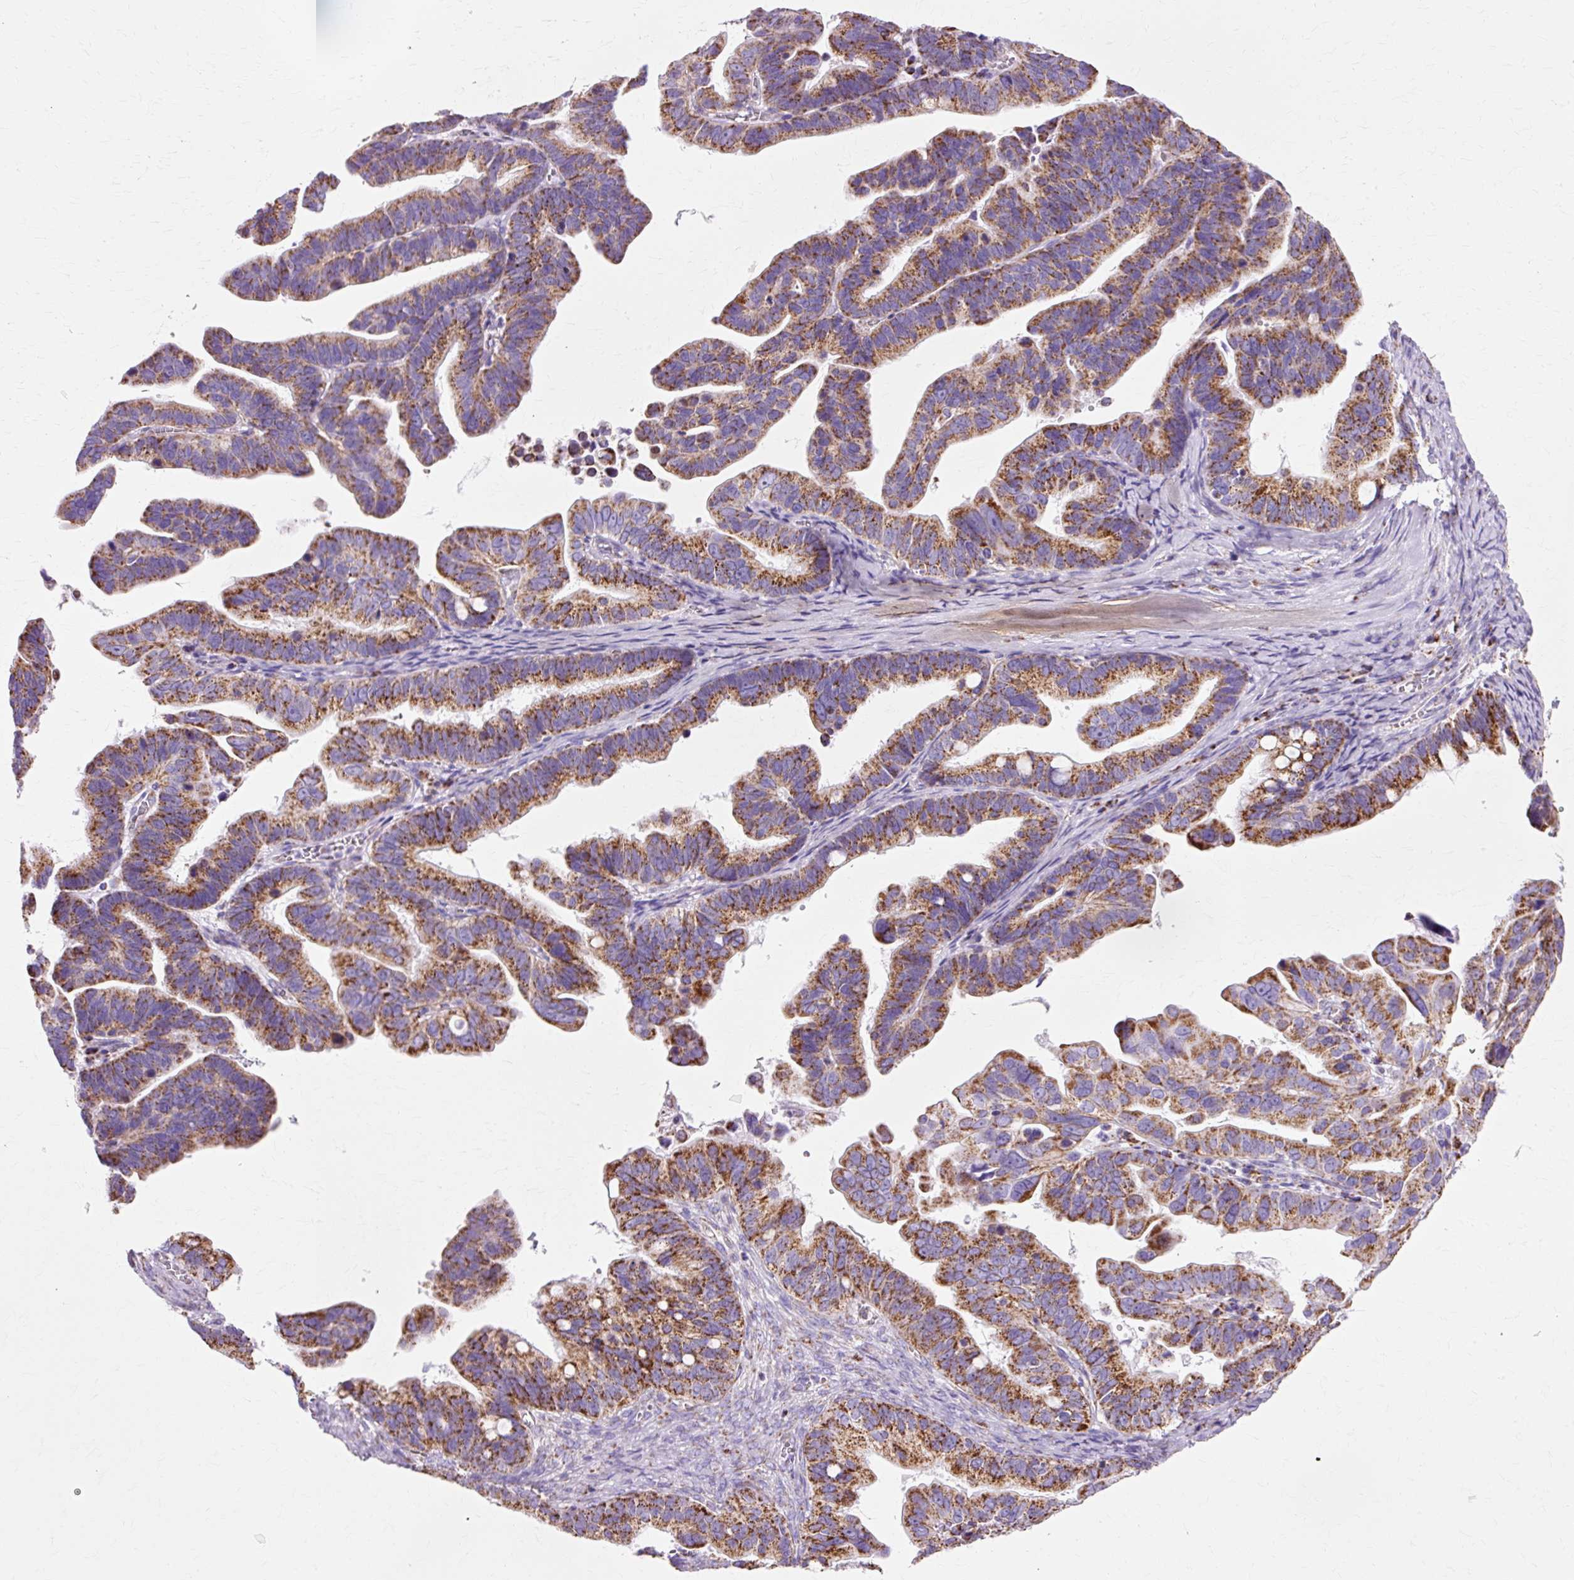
{"staining": {"intensity": "strong", "quantity": ">75%", "location": "cytoplasmic/membranous"}, "tissue": "ovarian cancer", "cell_type": "Tumor cells", "image_type": "cancer", "snomed": [{"axis": "morphology", "description": "Cystadenocarcinoma, serous, NOS"}, {"axis": "topography", "description": "Ovary"}], "caption": "The immunohistochemical stain shows strong cytoplasmic/membranous expression in tumor cells of ovarian cancer (serous cystadenocarcinoma) tissue. The protein is shown in brown color, while the nuclei are stained blue.", "gene": "ATP5PO", "patient": {"sex": "female", "age": 56}}